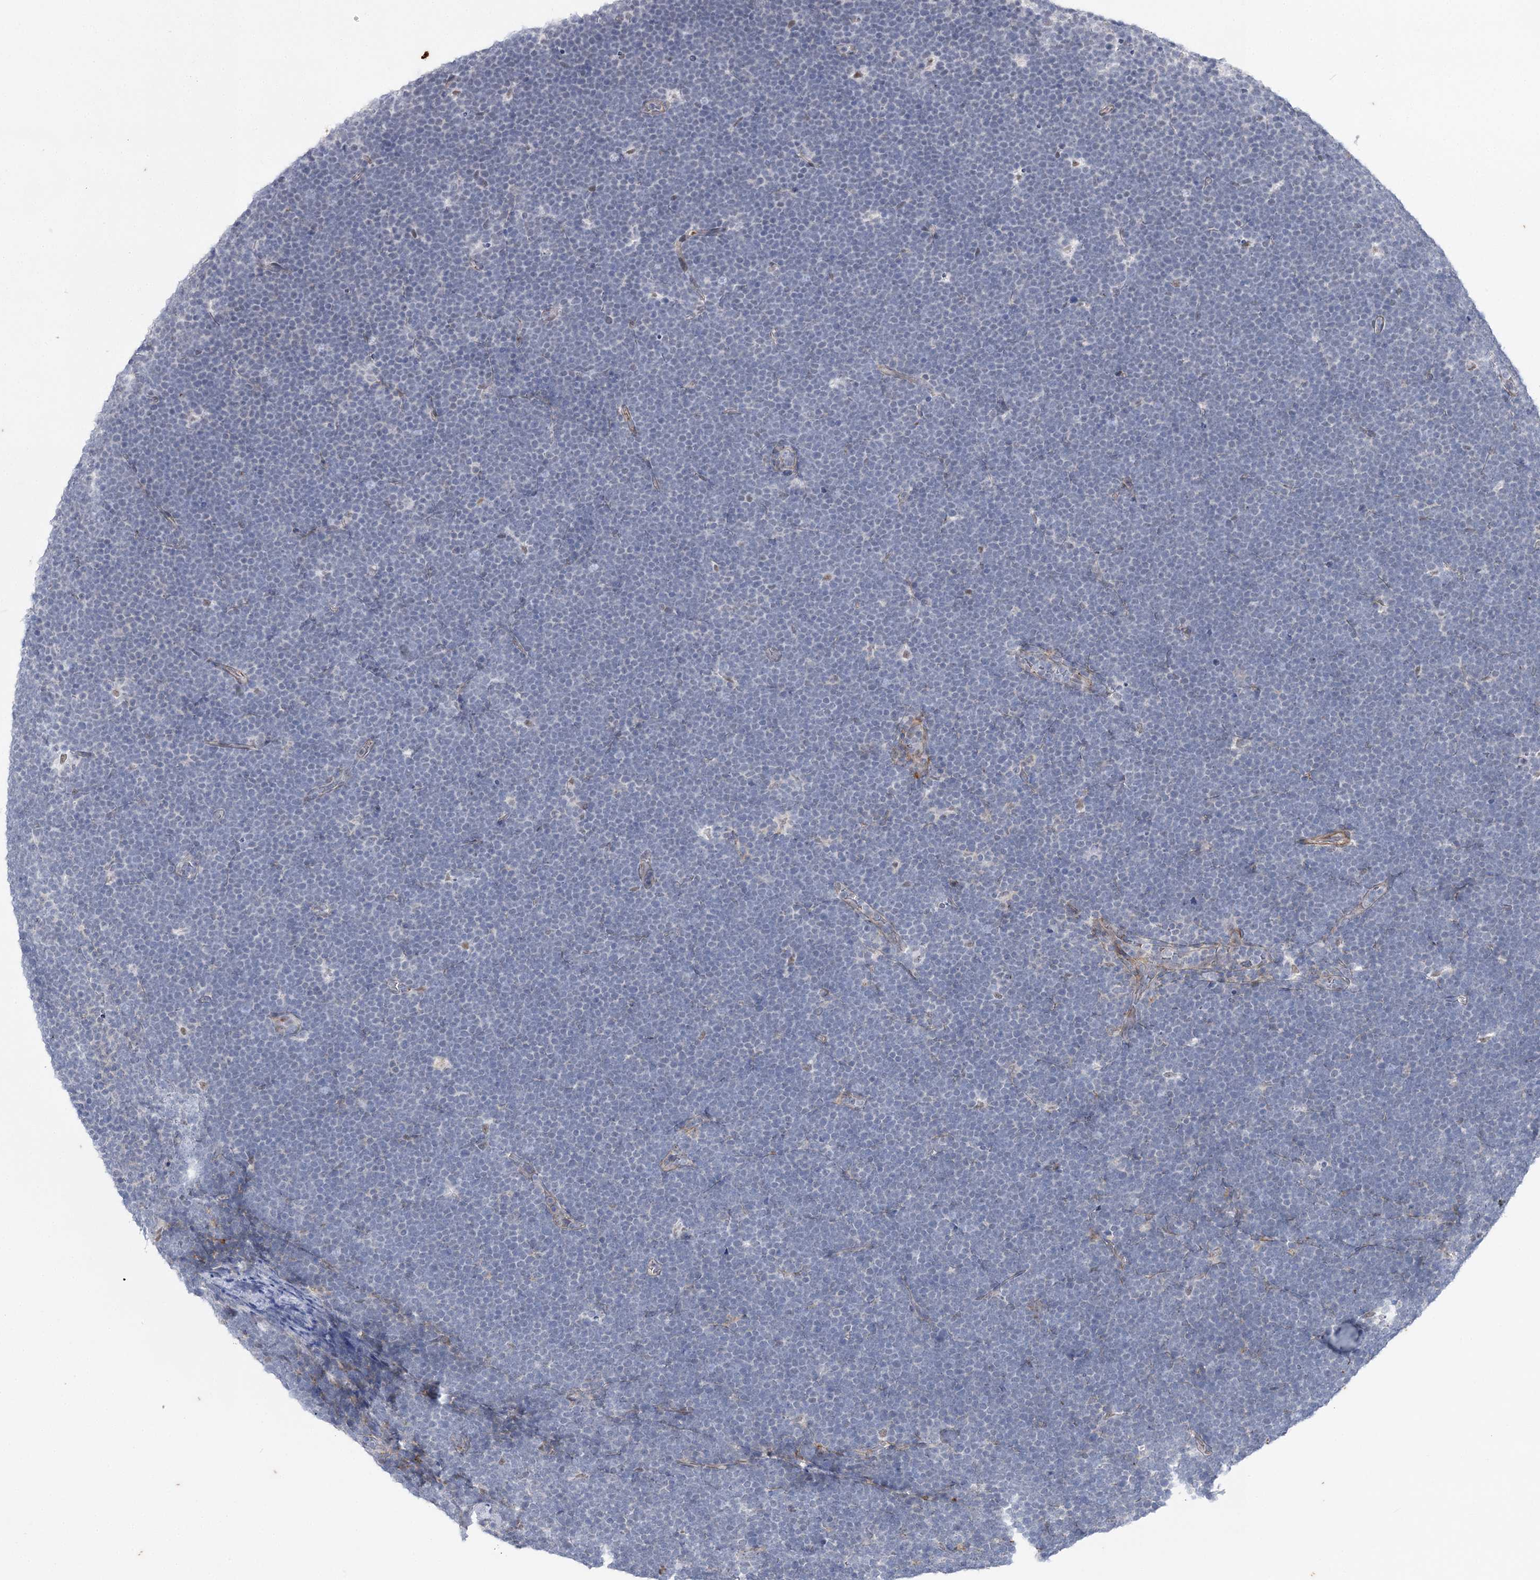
{"staining": {"intensity": "negative", "quantity": "none", "location": "none"}, "tissue": "lymphoma", "cell_type": "Tumor cells", "image_type": "cancer", "snomed": [{"axis": "morphology", "description": "Malignant lymphoma, non-Hodgkin's type, High grade"}, {"axis": "topography", "description": "Lymph node"}], "caption": "Tumor cells show no significant expression in high-grade malignant lymphoma, non-Hodgkin's type. Brightfield microscopy of IHC stained with DAB (brown) and hematoxylin (blue), captured at high magnification.", "gene": "AGXT2", "patient": {"sex": "male", "age": 13}}